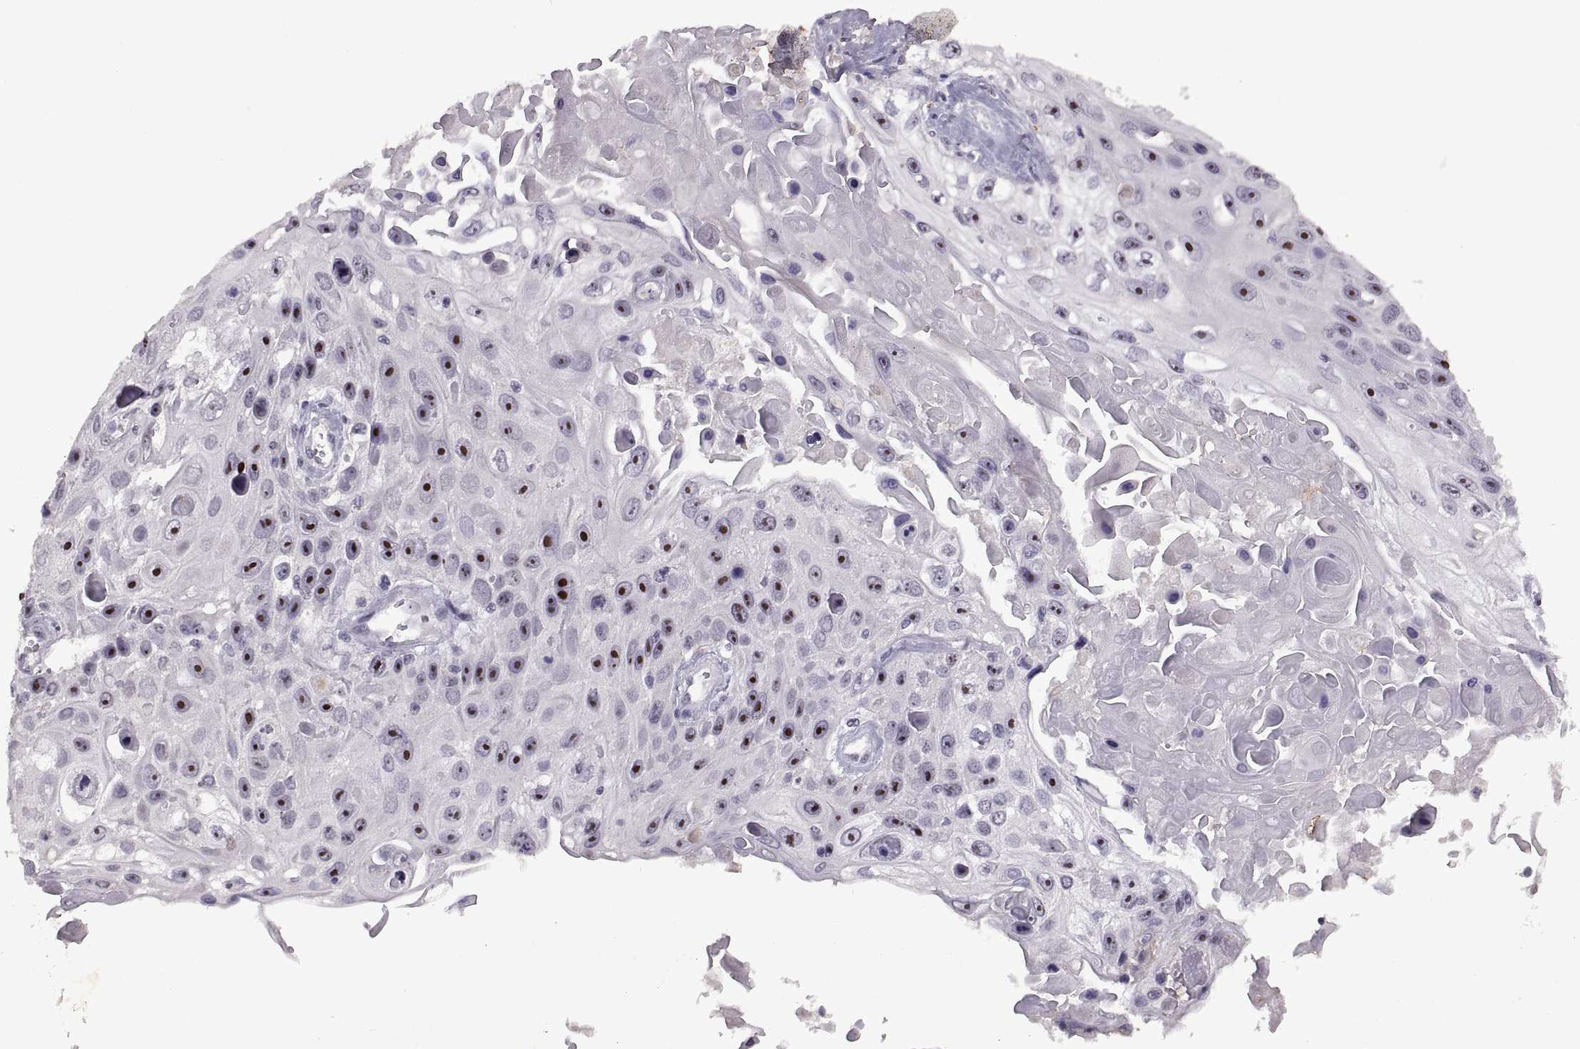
{"staining": {"intensity": "strong", "quantity": ">75%", "location": "nuclear"}, "tissue": "skin cancer", "cell_type": "Tumor cells", "image_type": "cancer", "snomed": [{"axis": "morphology", "description": "Squamous cell carcinoma, NOS"}, {"axis": "topography", "description": "Skin"}], "caption": "Strong nuclear protein staining is identified in about >75% of tumor cells in skin cancer (squamous cell carcinoma). (IHC, brightfield microscopy, high magnification).", "gene": "SINHCAF", "patient": {"sex": "male", "age": 82}}